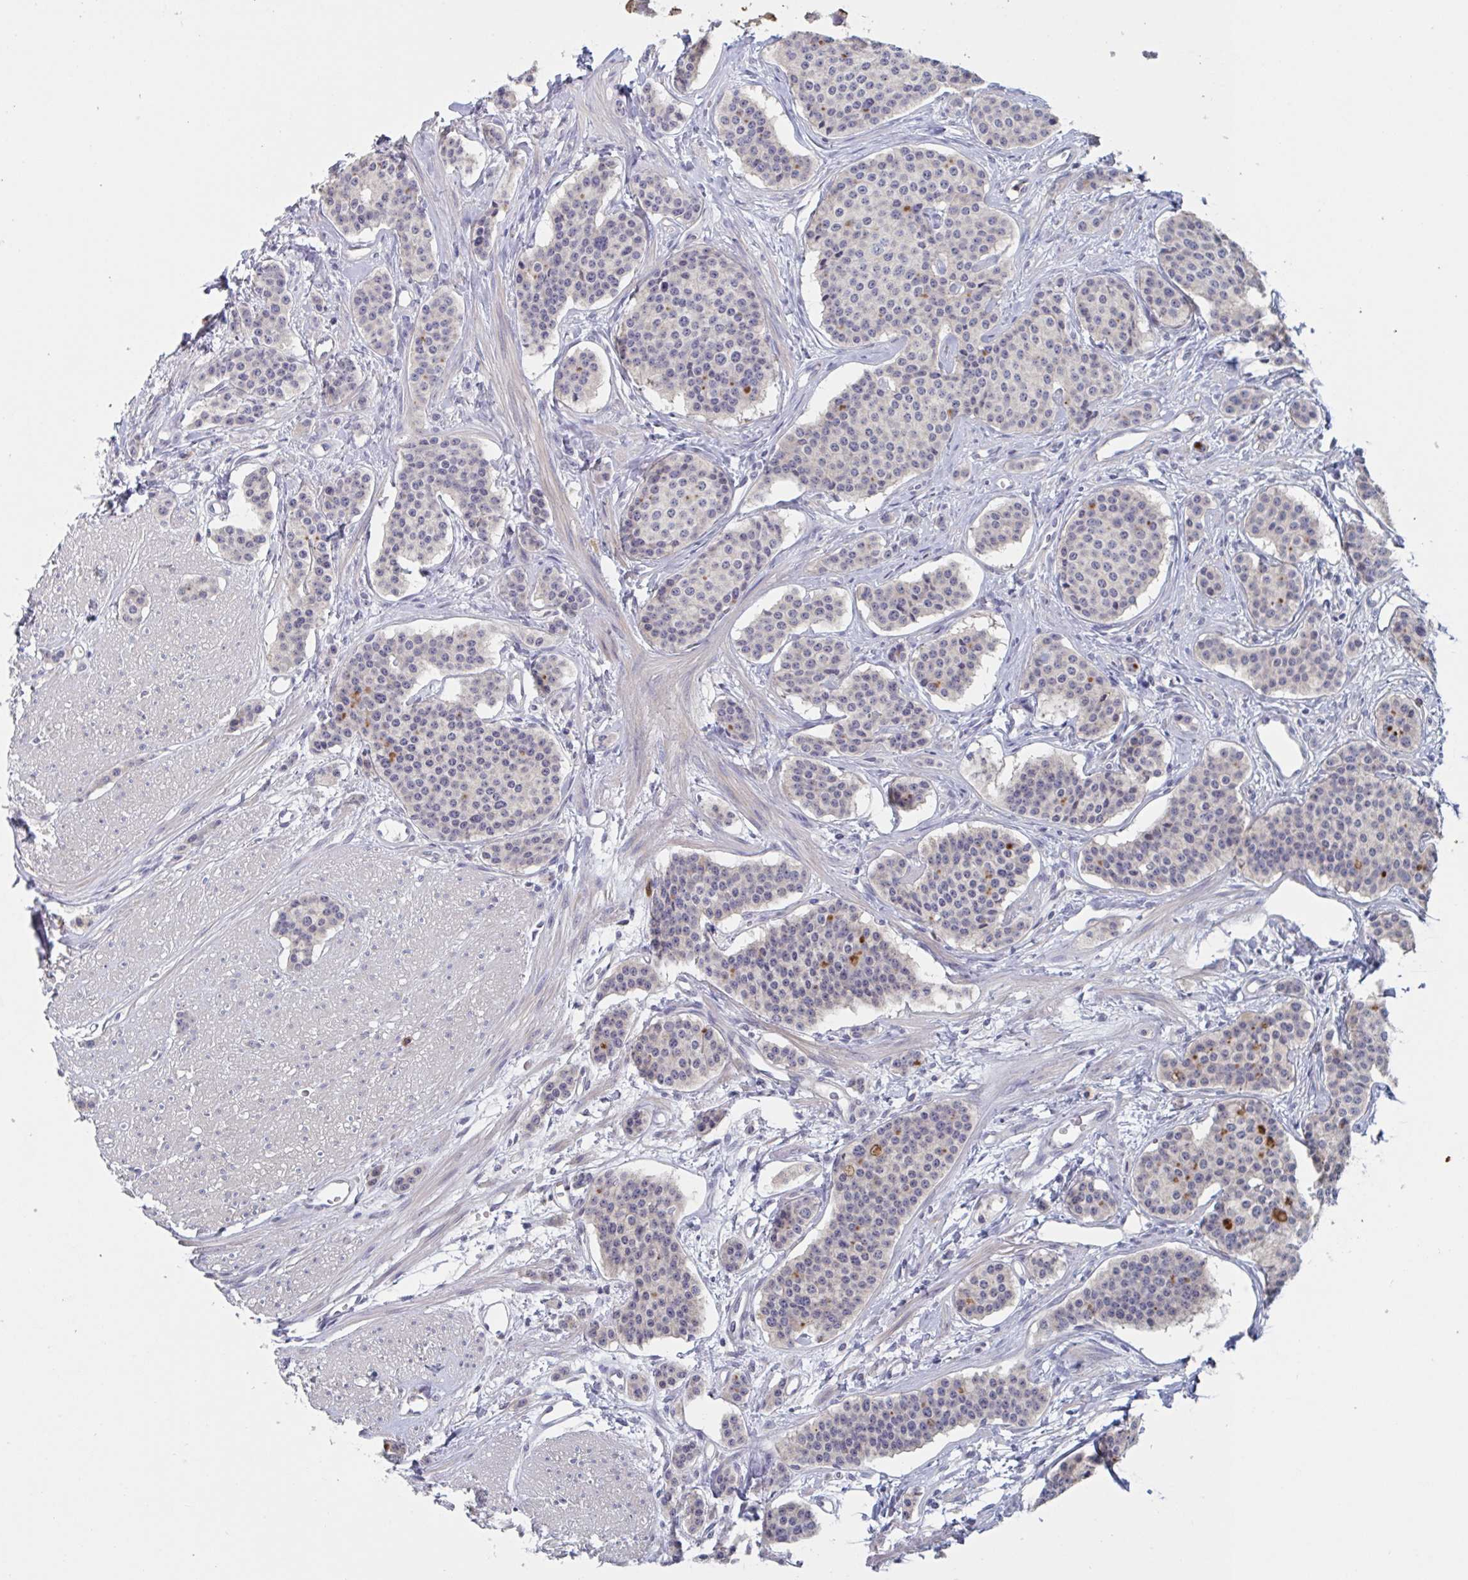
{"staining": {"intensity": "moderate", "quantity": "<25%", "location": "cytoplasmic/membranous"}, "tissue": "carcinoid", "cell_type": "Tumor cells", "image_type": "cancer", "snomed": [{"axis": "morphology", "description": "Carcinoid, malignant, NOS"}, {"axis": "topography", "description": "Small intestine"}], "caption": "The image shows staining of carcinoid, revealing moderate cytoplasmic/membranous protein staining (brown color) within tumor cells.", "gene": "ST14", "patient": {"sex": "female", "age": 64}}